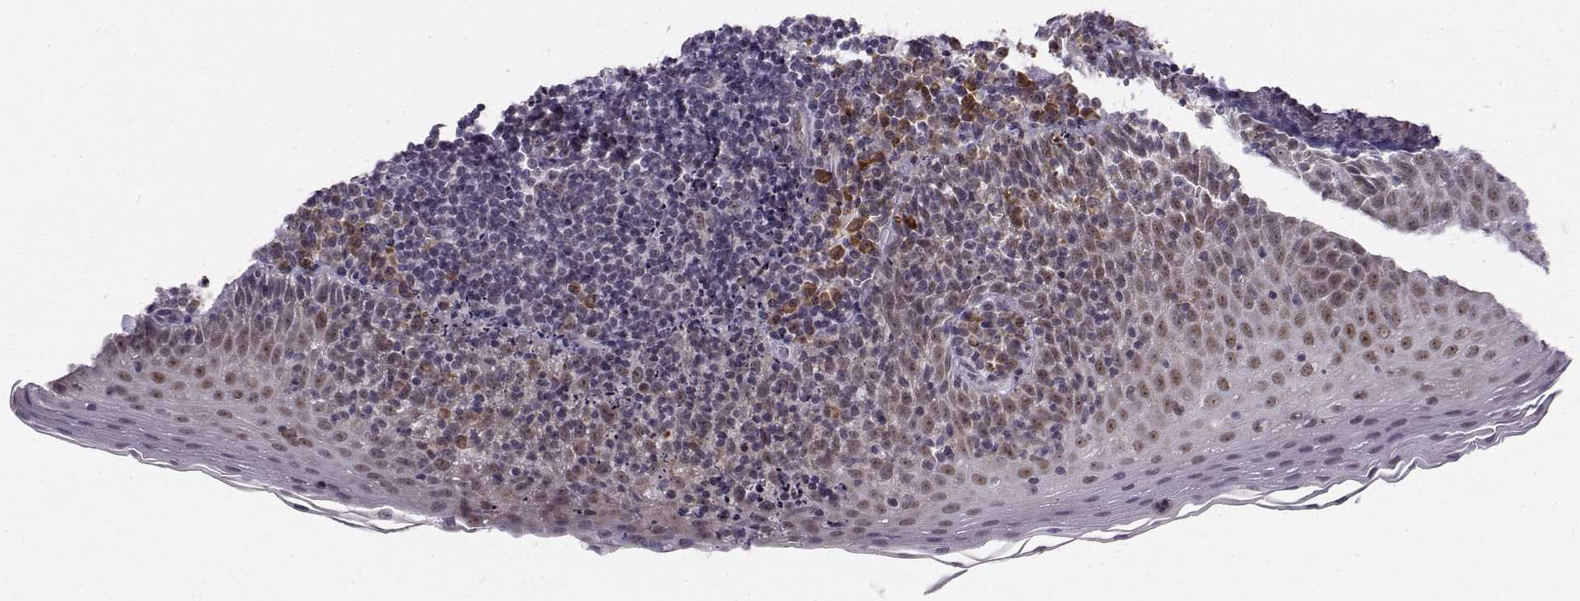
{"staining": {"intensity": "strong", "quantity": "<25%", "location": "nuclear"}, "tissue": "tonsil", "cell_type": "Germinal center cells", "image_type": "normal", "snomed": [{"axis": "morphology", "description": "Normal tissue, NOS"}, {"axis": "morphology", "description": "Inflammation, NOS"}, {"axis": "topography", "description": "Tonsil"}], "caption": "A medium amount of strong nuclear staining is appreciated in about <25% of germinal center cells in normal tonsil.", "gene": "RPP38", "patient": {"sex": "female", "age": 31}}